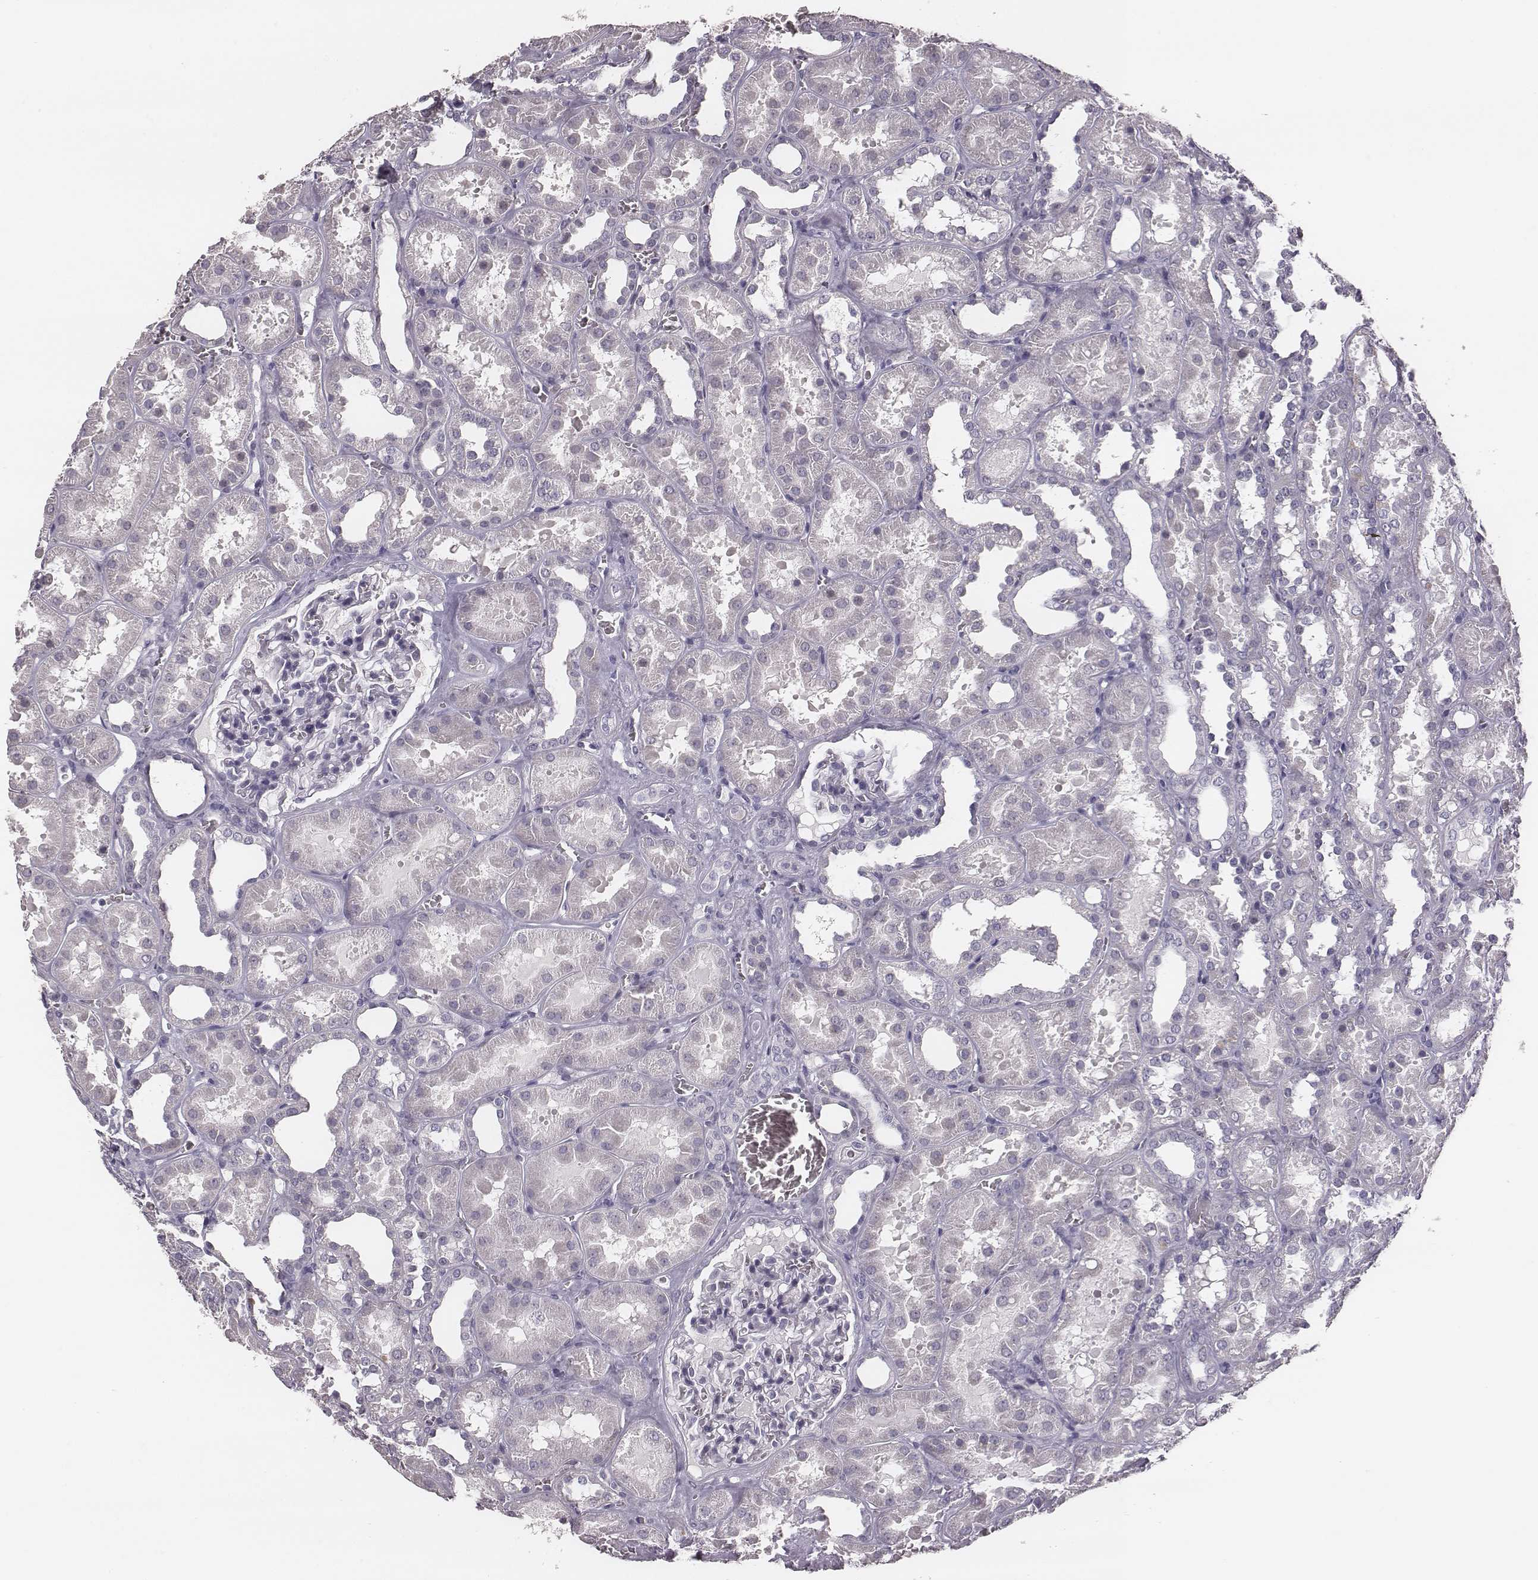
{"staining": {"intensity": "negative", "quantity": "none", "location": "none"}, "tissue": "kidney", "cell_type": "Cells in glomeruli", "image_type": "normal", "snomed": [{"axis": "morphology", "description": "Normal tissue, NOS"}, {"axis": "topography", "description": "Kidney"}], "caption": "High power microscopy micrograph of an immunohistochemistry histopathology image of normal kidney, revealing no significant positivity in cells in glomeruli. (Brightfield microscopy of DAB IHC at high magnification).", "gene": "CSHL1", "patient": {"sex": "female", "age": 41}}